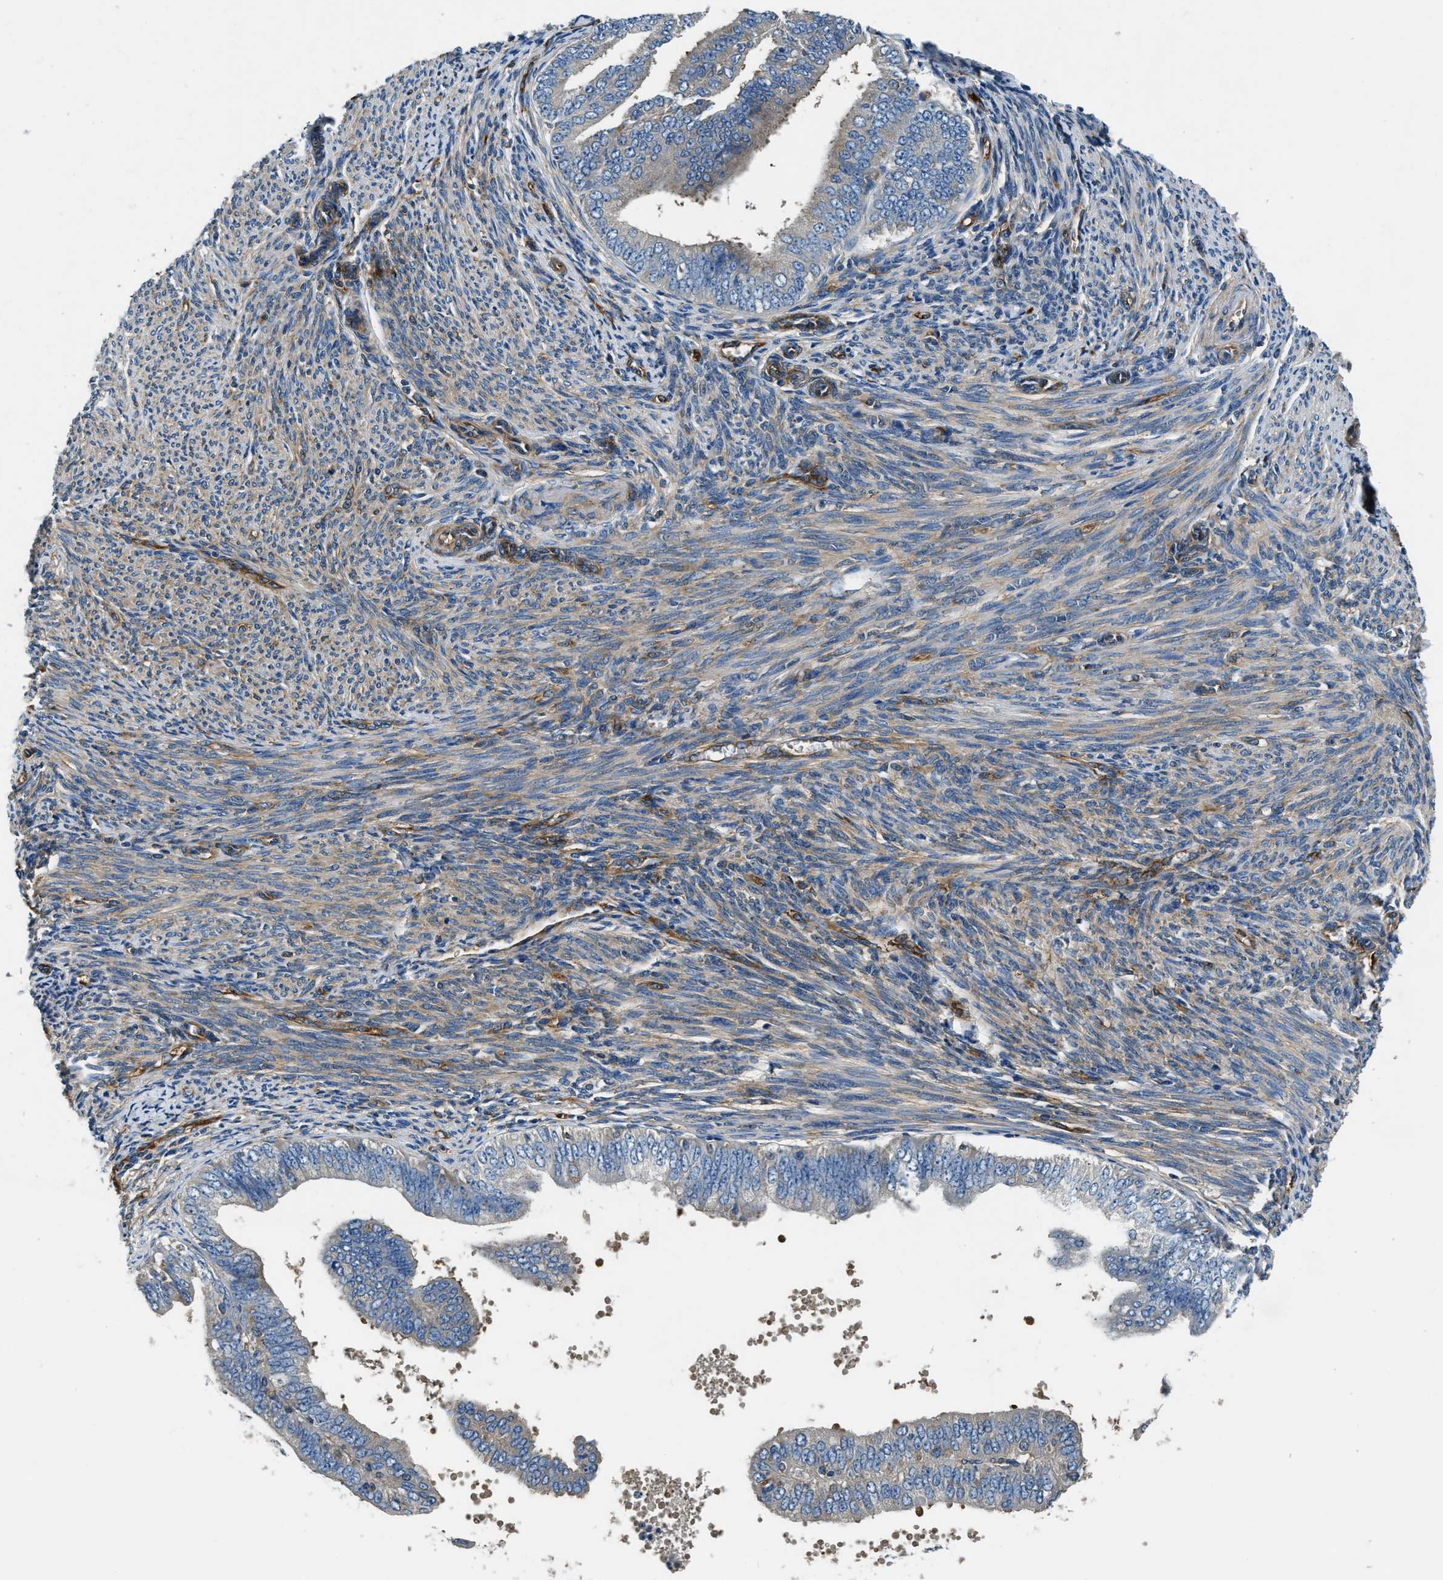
{"staining": {"intensity": "negative", "quantity": "none", "location": "none"}, "tissue": "endometrial cancer", "cell_type": "Tumor cells", "image_type": "cancer", "snomed": [{"axis": "morphology", "description": "Adenocarcinoma, NOS"}, {"axis": "topography", "description": "Endometrium"}], "caption": "IHC micrograph of human endometrial adenocarcinoma stained for a protein (brown), which shows no staining in tumor cells. (DAB immunohistochemistry, high magnification).", "gene": "EEA1", "patient": {"sex": "female", "age": 63}}